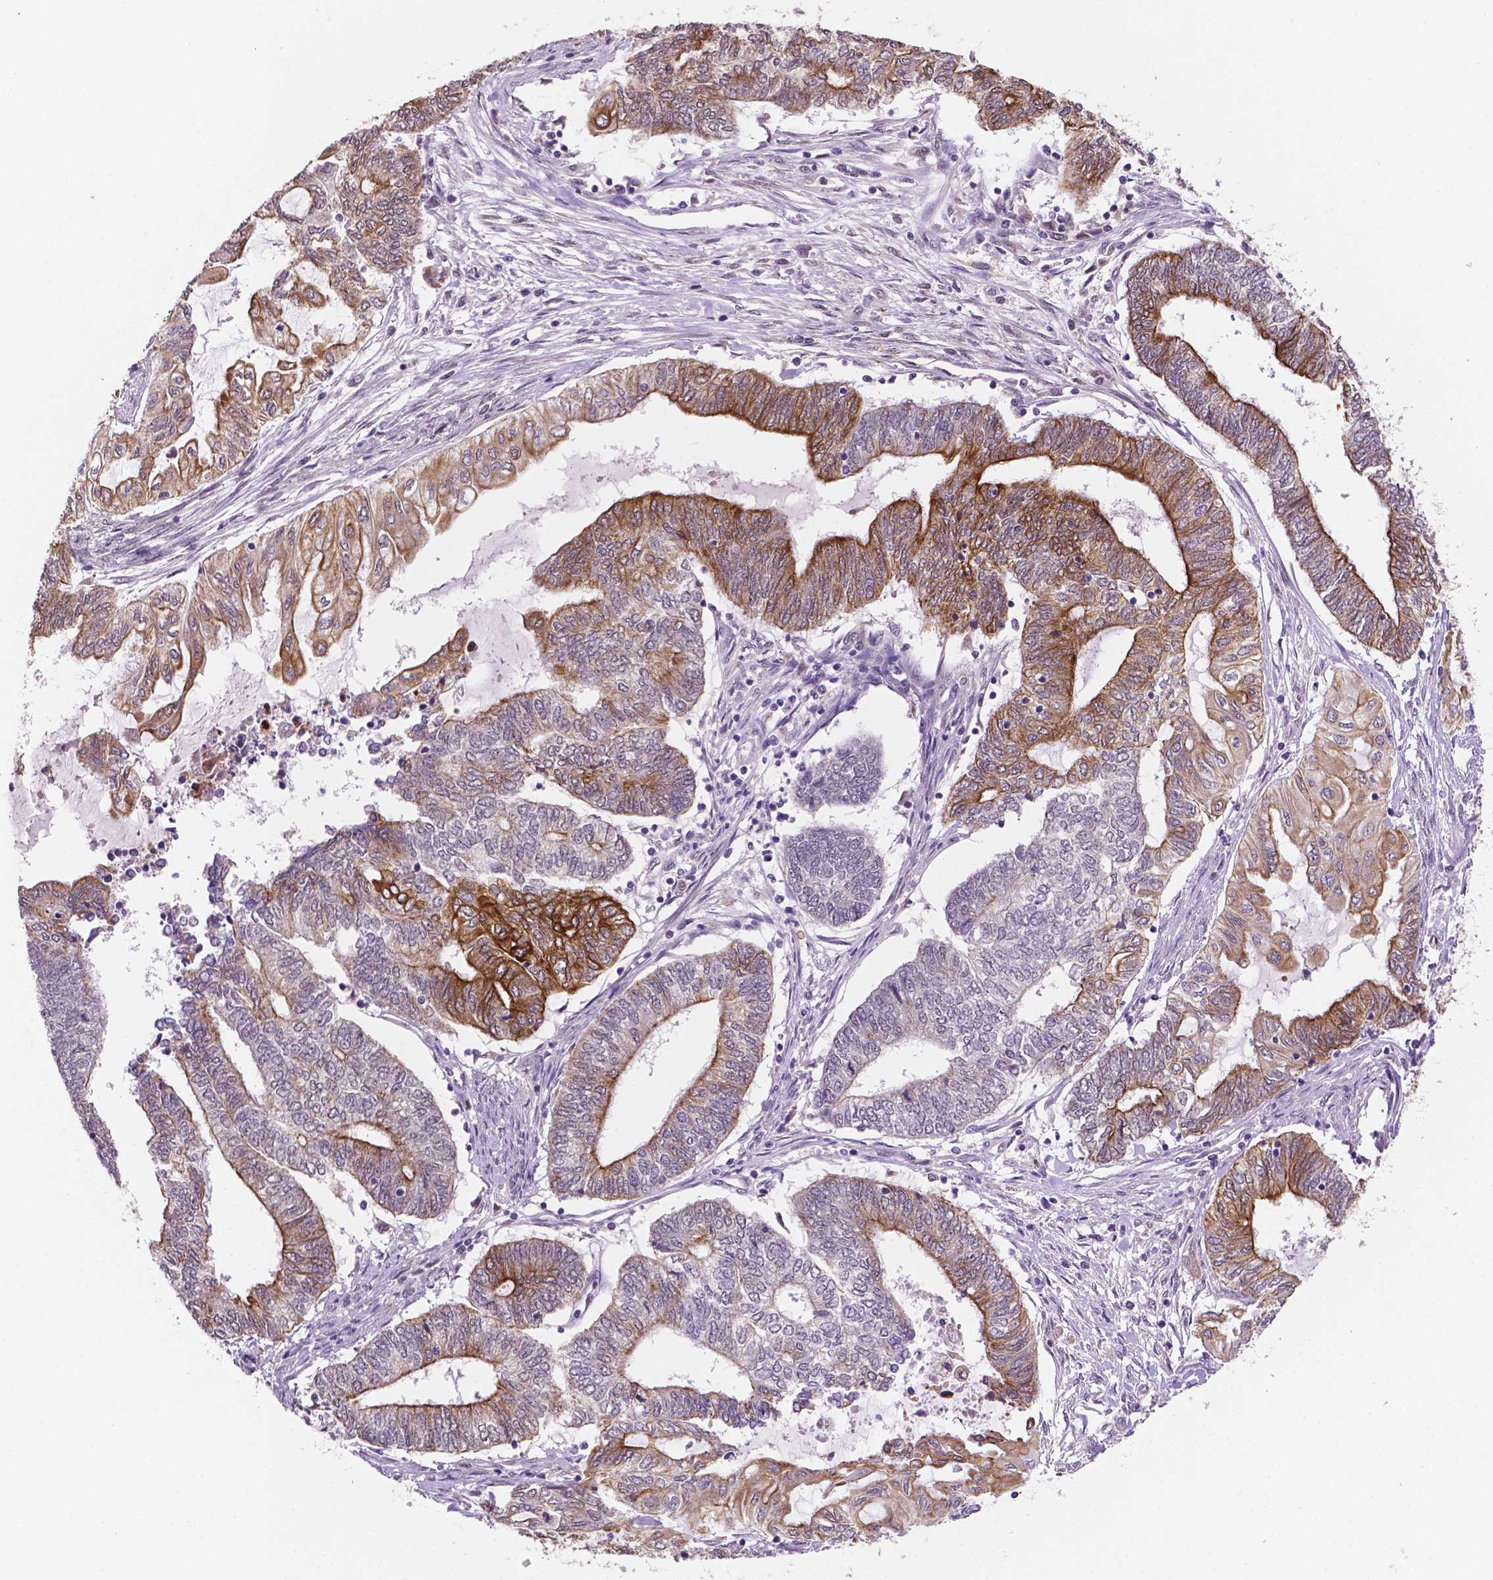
{"staining": {"intensity": "strong", "quantity": ">75%", "location": "cytoplasmic/membranous"}, "tissue": "endometrial cancer", "cell_type": "Tumor cells", "image_type": "cancer", "snomed": [{"axis": "morphology", "description": "Adenocarcinoma, NOS"}, {"axis": "topography", "description": "Uterus"}, {"axis": "topography", "description": "Endometrium"}], "caption": "Immunohistochemistry (IHC) image of endometrial adenocarcinoma stained for a protein (brown), which reveals high levels of strong cytoplasmic/membranous expression in approximately >75% of tumor cells.", "gene": "SHLD3", "patient": {"sex": "female", "age": 70}}